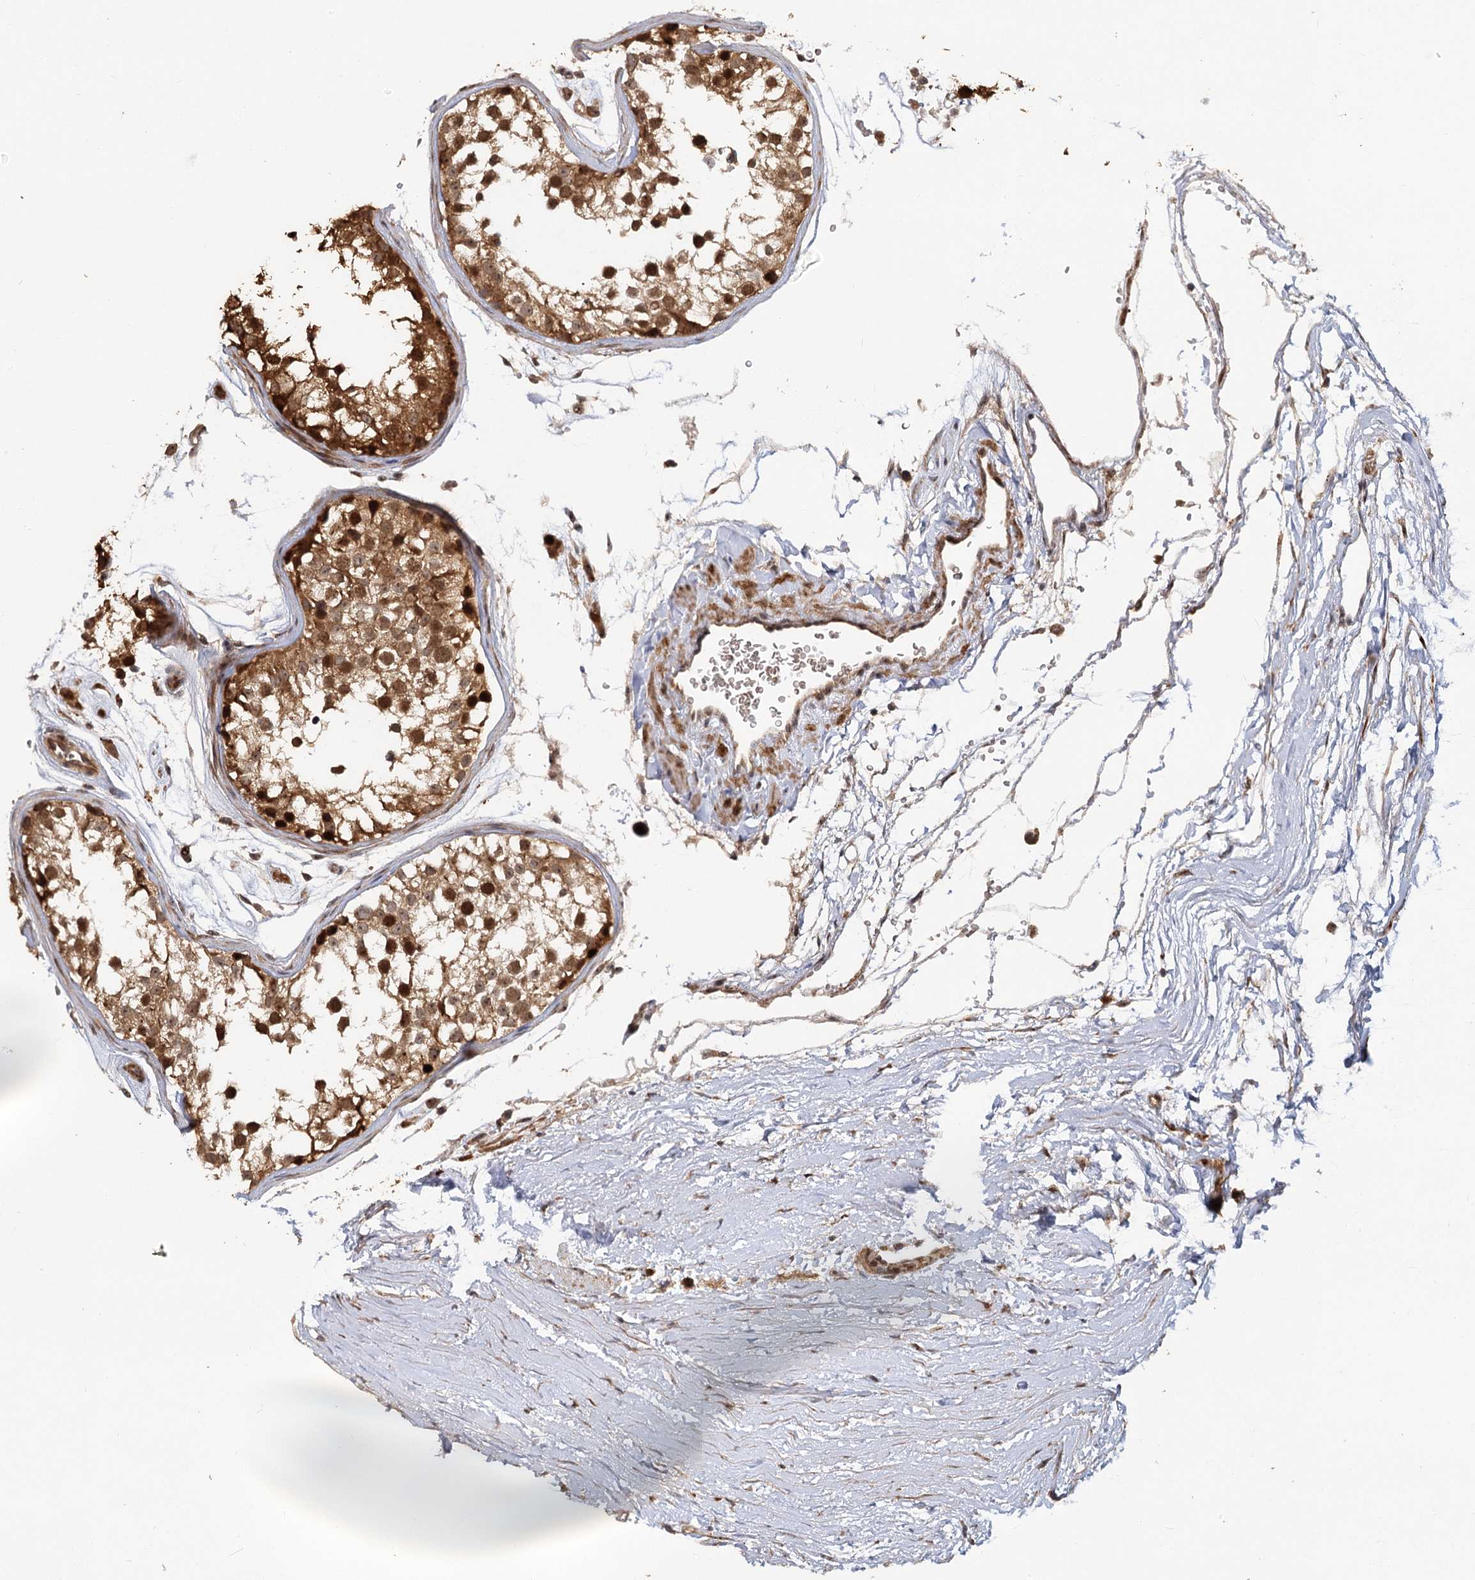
{"staining": {"intensity": "strong", "quantity": ">75%", "location": "cytoplasmic/membranous,nuclear"}, "tissue": "testis", "cell_type": "Cells in seminiferous ducts", "image_type": "normal", "snomed": [{"axis": "morphology", "description": "Normal tissue, NOS"}, {"axis": "morphology", "description": "Adenocarcinoma, metastatic, NOS"}, {"axis": "topography", "description": "Testis"}], "caption": "Protein staining of normal testis displays strong cytoplasmic/membranous,nuclear positivity in approximately >75% of cells in seminiferous ducts.", "gene": "PIK3C2A", "patient": {"sex": "male", "age": 26}}